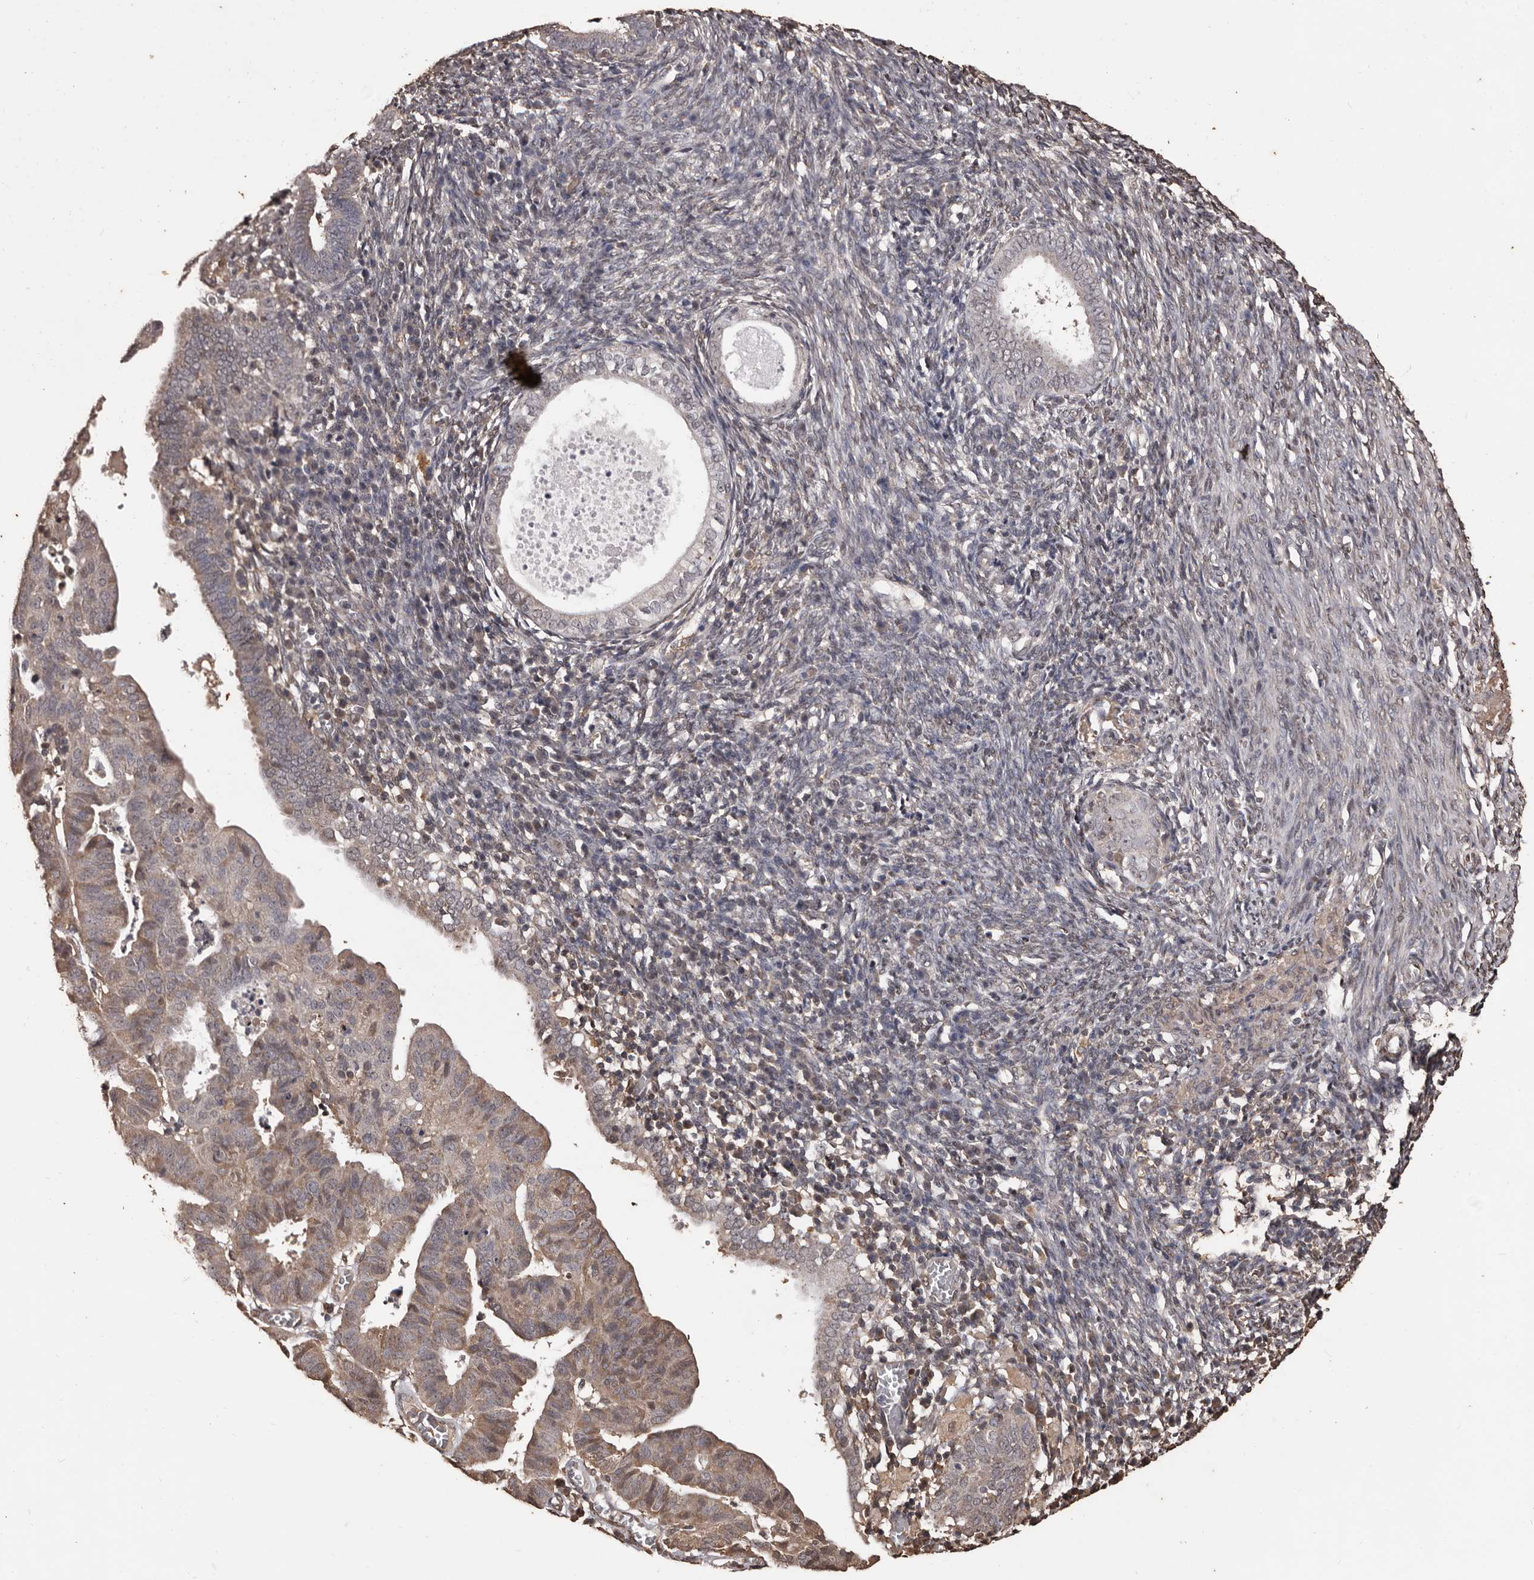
{"staining": {"intensity": "weak", "quantity": "25%-75%", "location": "cytoplasmic/membranous"}, "tissue": "endometrial cancer", "cell_type": "Tumor cells", "image_type": "cancer", "snomed": [{"axis": "morphology", "description": "Adenocarcinoma, NOS"}, {"axis": "topography", "description": "Uterus"}], "caption": "This image demonstrates endometrial adenocarcinoma stained with immunohistochemistry to label a protein in brown. The cytoplasmic/membranous of tumor cells show weak positivity for the protein. Nuclei are counter-stained blue.", "gene": "NAV1", "patient": {"sex": "female", "age": 77}}